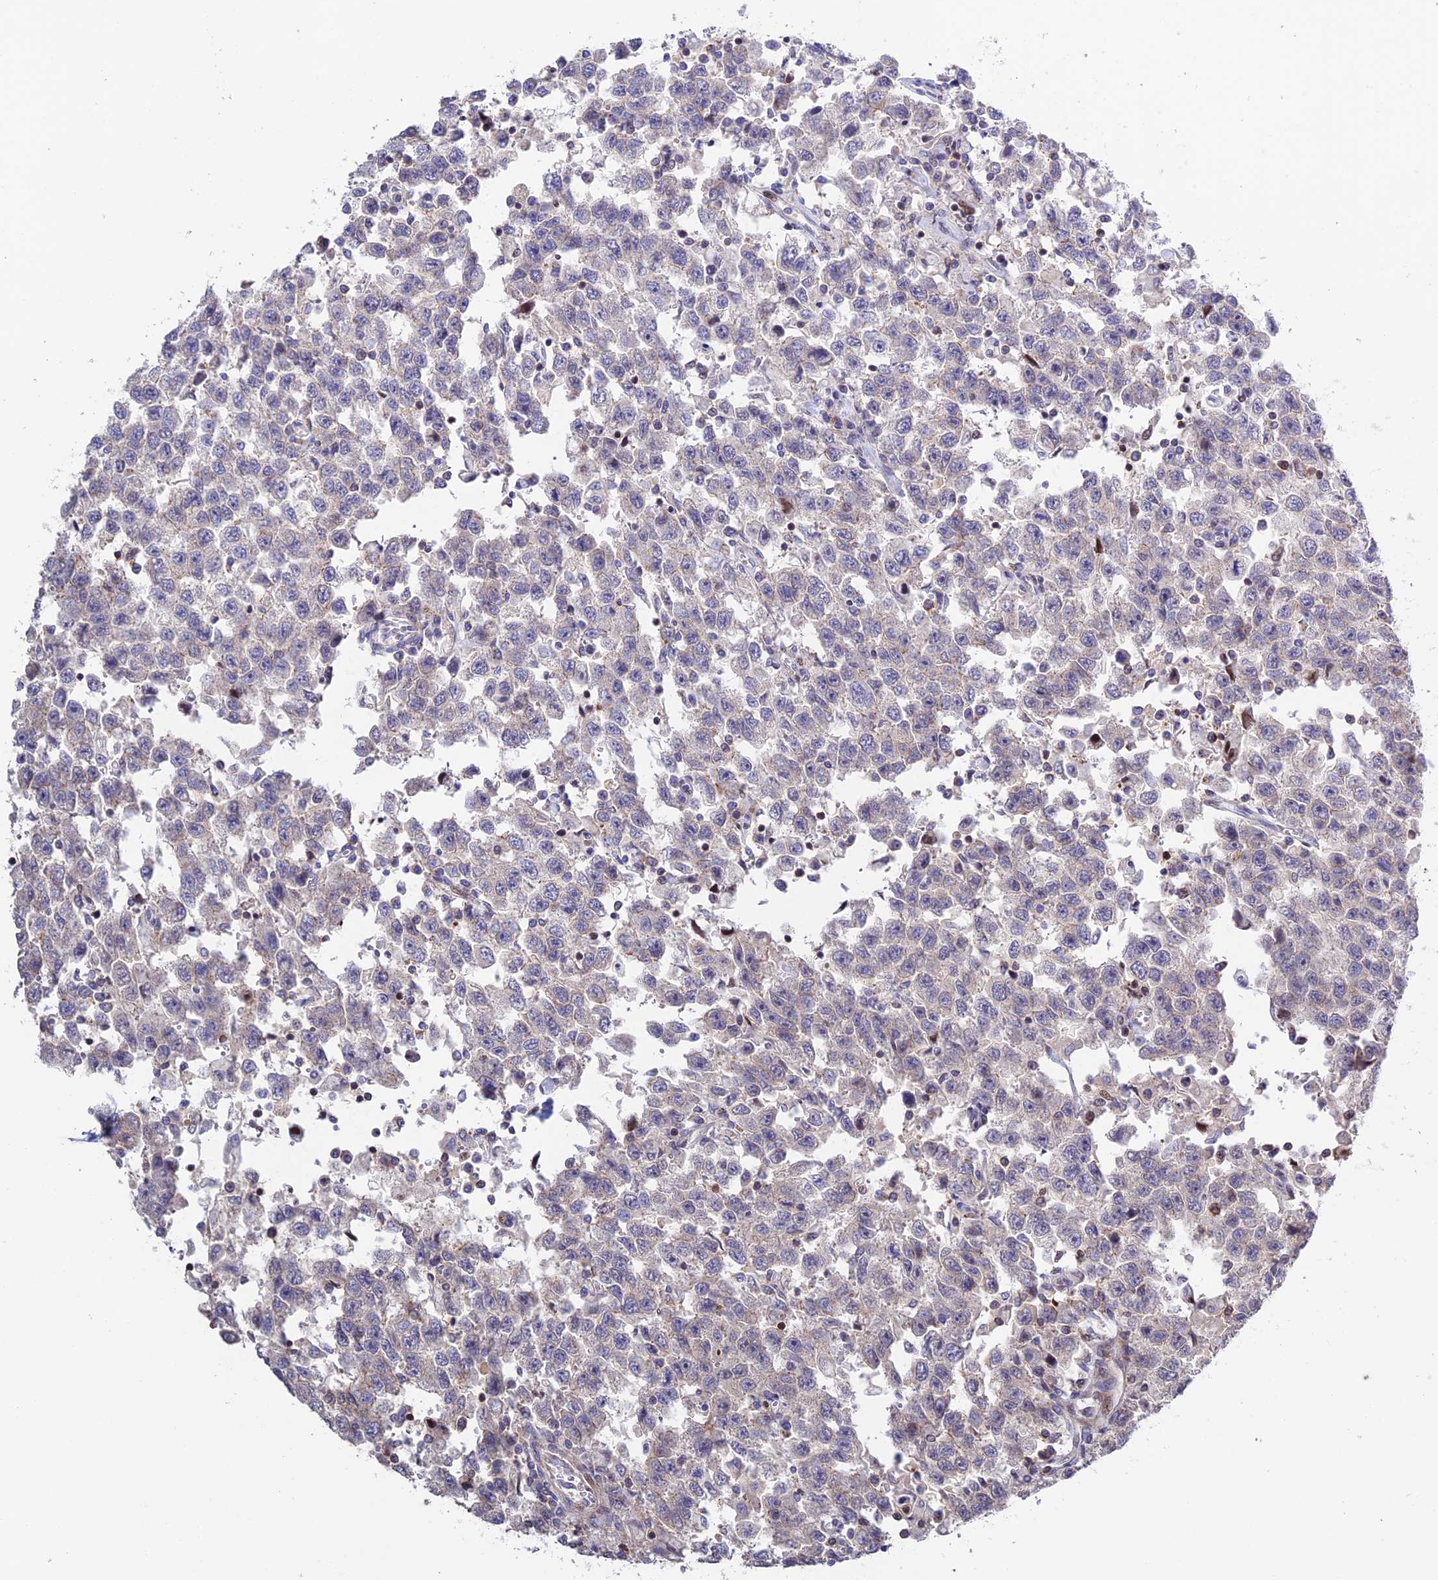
{"staining": {"intensity": "negative", "quantity": "none", "location": "none"}, "tissue": "testis cancer", "cell_type": "Tumor cells", "image_type": "cancer", "snomed": [{"axis": "morphology", "description": "Seminoma, NOS"}, {"axis": "topography", "description": "Testis"}], "caption": "DAB immunohistochemical staining of human seminoma (testis) demonstrates no significant staining in tumor cells.", "gene": "PRIM1", "patient": {"sex": "male", "age": 41}}